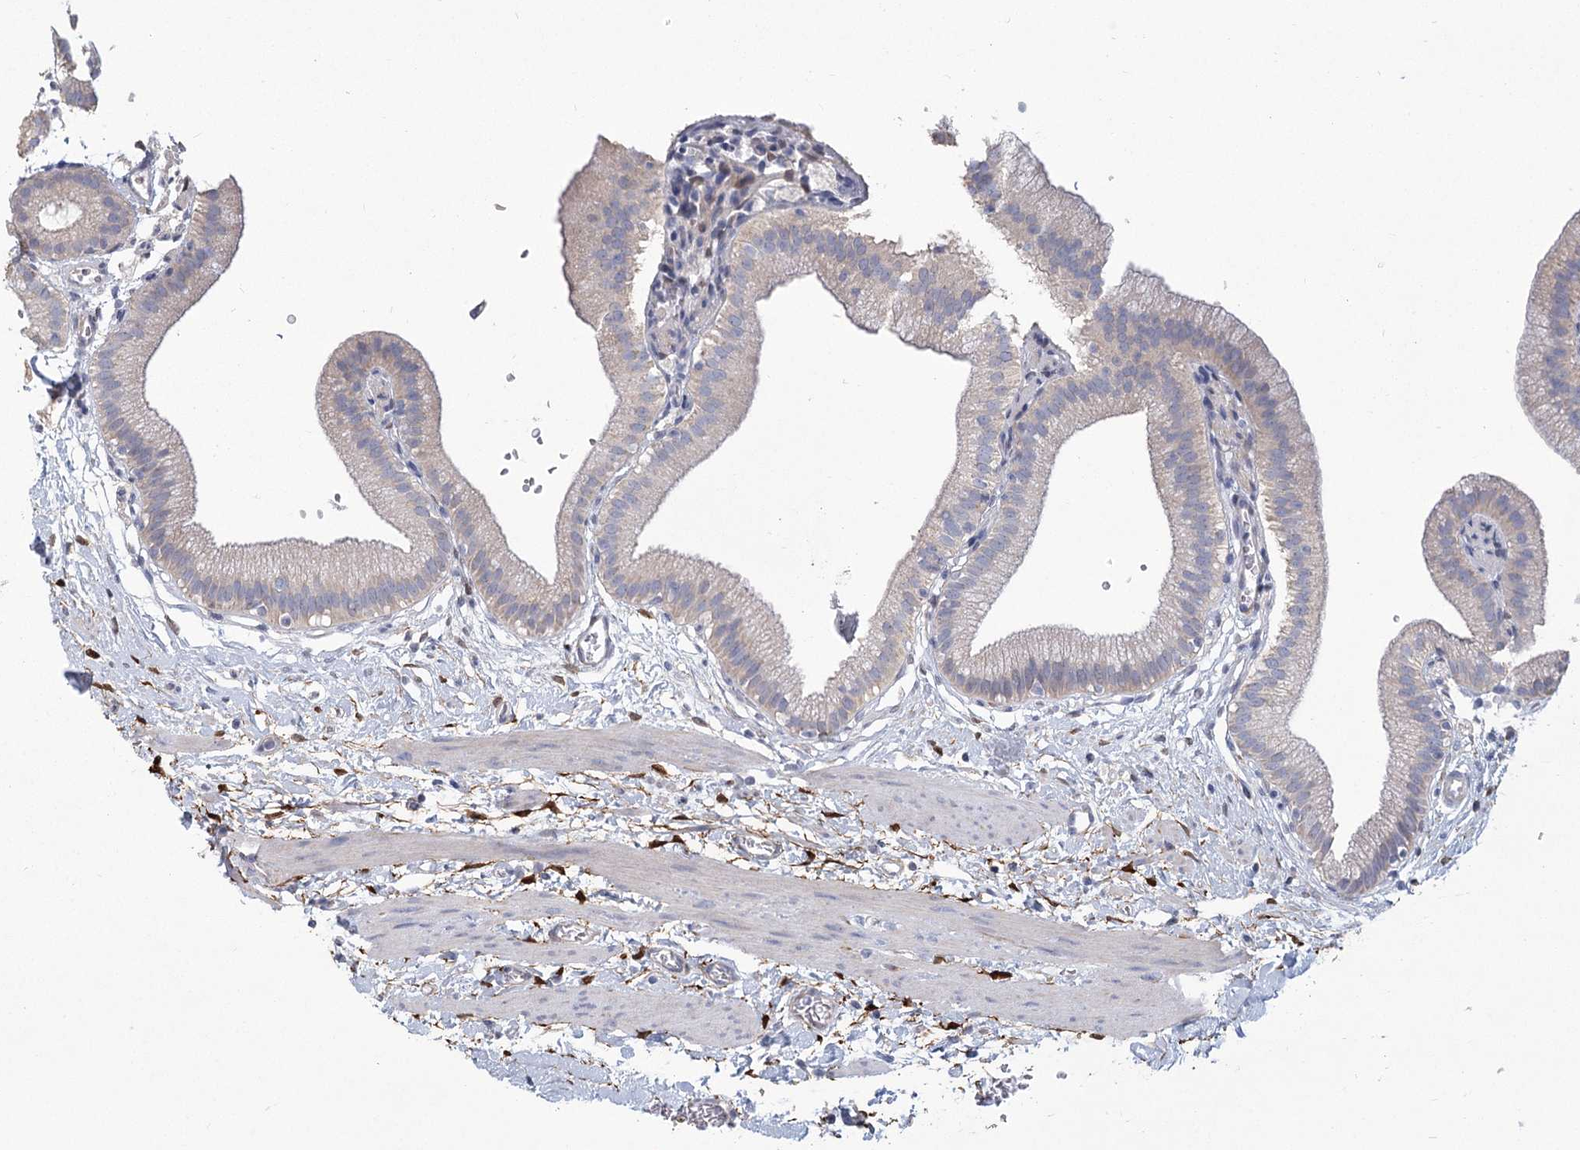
{"staining": {"intensity": "negative", "quantity": "none", "location": "none"}, "tissue": "gallbladder", "cell_type": "Glandular cells", "image_type": "normal", "snomed": [{"axis": "morphology", "description": "Normal tissue, NOS"}, {"axis": "topography", "description": "Gallbladder"}], "caption": "This is an immunohistochemistry photomicrograph of normal human gallbladder. There is no expression in glandular cells.", "gene": "CNTLN", "patient": {"sex": "male", "age": 55}}